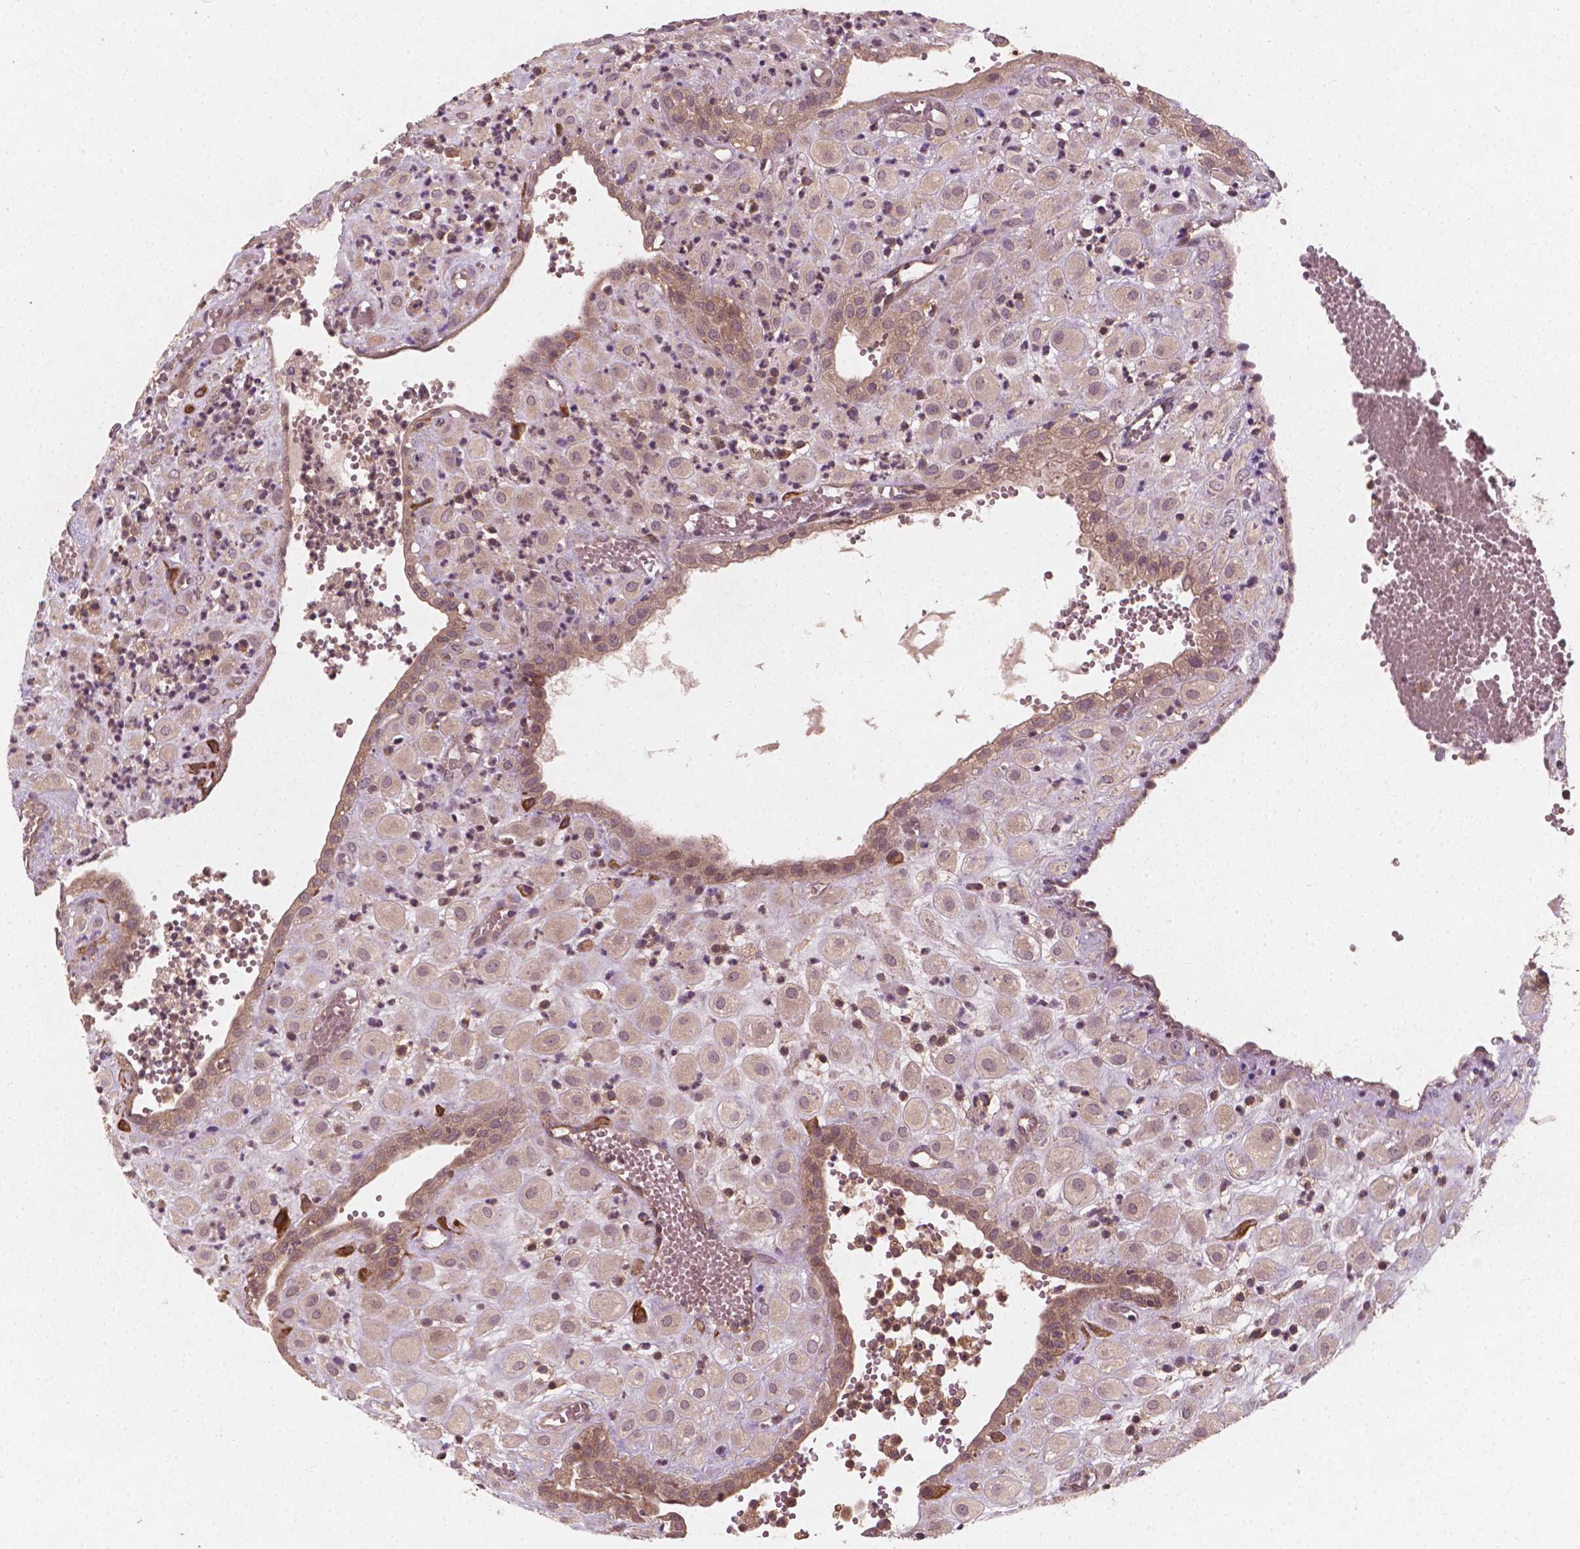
{"staining": {"intensity": "weak", "quantity": "25%-75%", "location": "cytoplasmic/membranous"}, "tissue": "placenta", "cell_type": "Decidual cells", "image_type": "normal", "snomed": [{"axis": "morphology", "description": "Normal tissue, NOS"}, {"axis": "topography", "description": "Placenta"}], "caption": "Brown immunohistochemical staining in benign human placenta exhibits weak cytoplasmic/membranous expression in about 25%-75% of decidual cells. The protein is stained brown, and the nuclei are stained in blue (DAB (3,3'-diaminobenzidine) IHC with brightfield microscopy, high magnification).", "gene": "CYFIP1", "patient": {"sex": "female", "age": 24}}